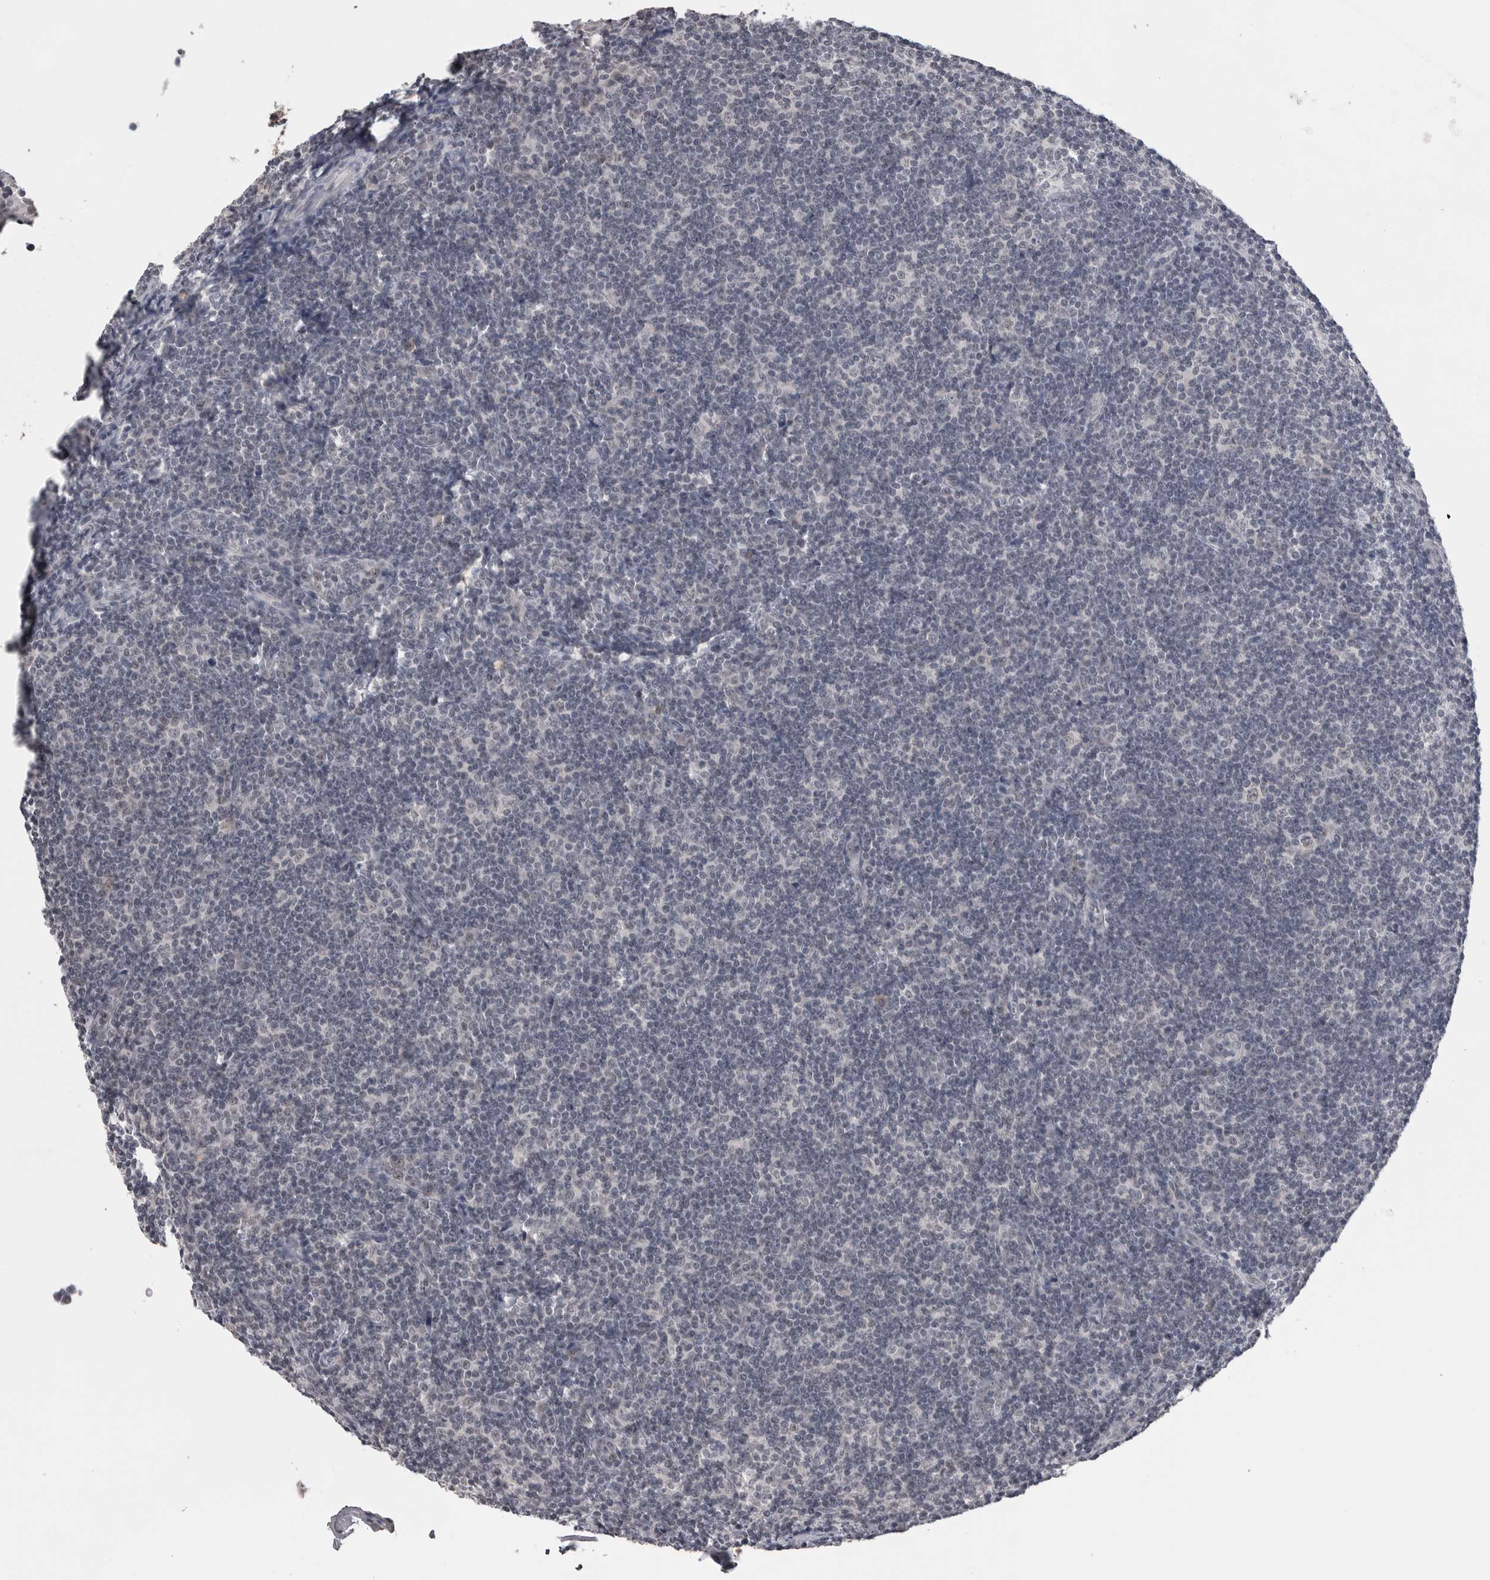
{"staining": {"intensity": "negative", "quantity": "none", "location": "none"}, "tissue": "tonsil", "cell_type": "Germinal center cells", "image_type": "normal", "snomed": [{"axis": "morphology", "description": "Normal tissue, NOS"}, {"axis": "topography", "description": "Tonsil"}], "caption": "Immunohistochemical staining of normal tonsil shows no significant positivity in germinal center cells.", "gene": "DLG2", "patient": {"sex": "male", "age": 37}}